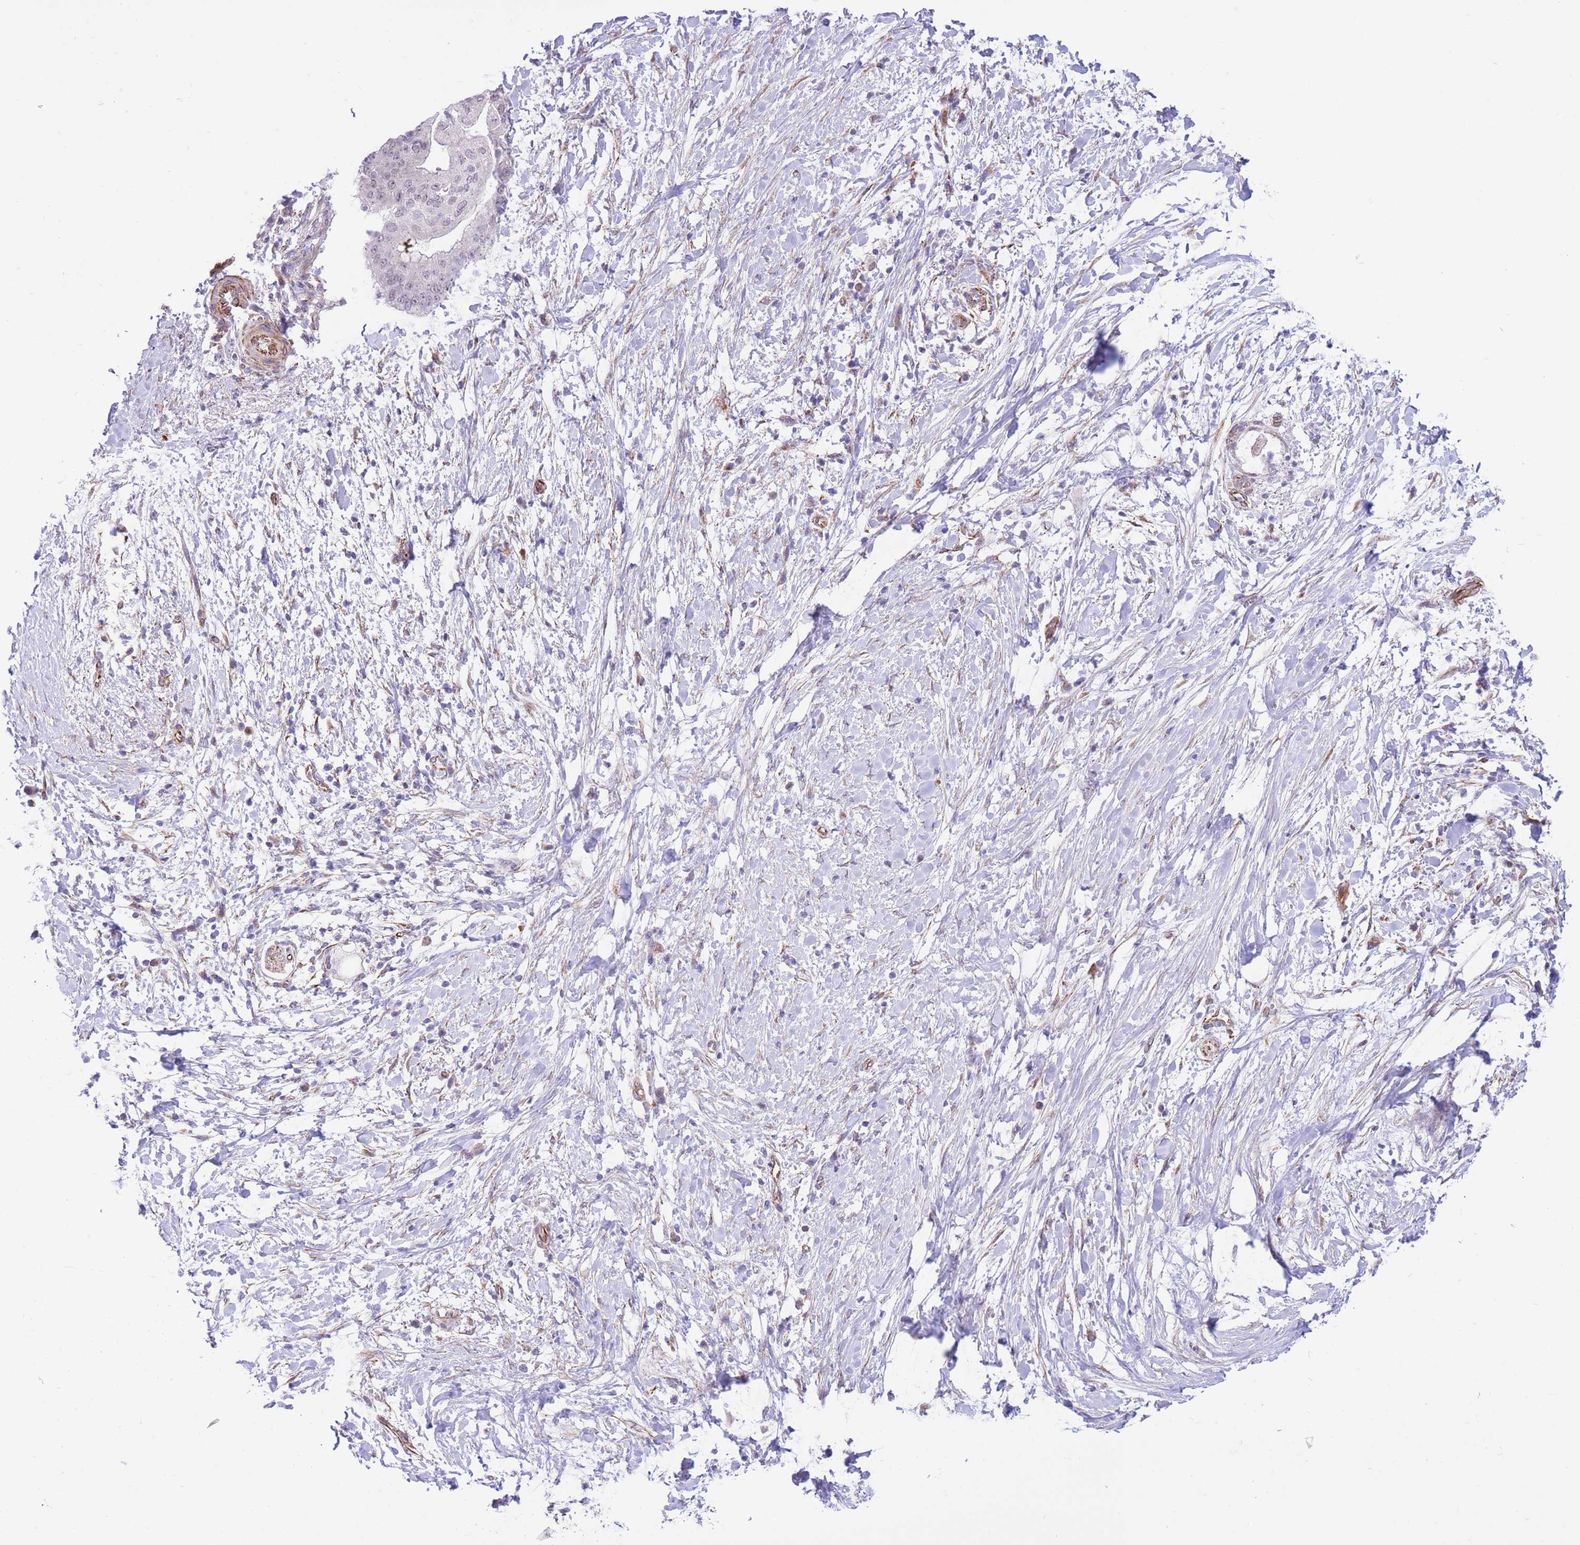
{"staining": {"intensity": "negative", "quantity": "none", "location": "none"}, "tissue": "pancreatic cancer", "cell_type": "Tumor cells", "image_type": "cancer", "snomed": [{"axis": "morphology", "description": "Adenocarcinoma, NOS"}, {"axis": "topography", "description": "Pancreas"}], "caption": "Tumor cells show no significant protein staining in pancreatic cancer.", "gene": "PSG8", "patient": {"sex": "male", "age": 68}}